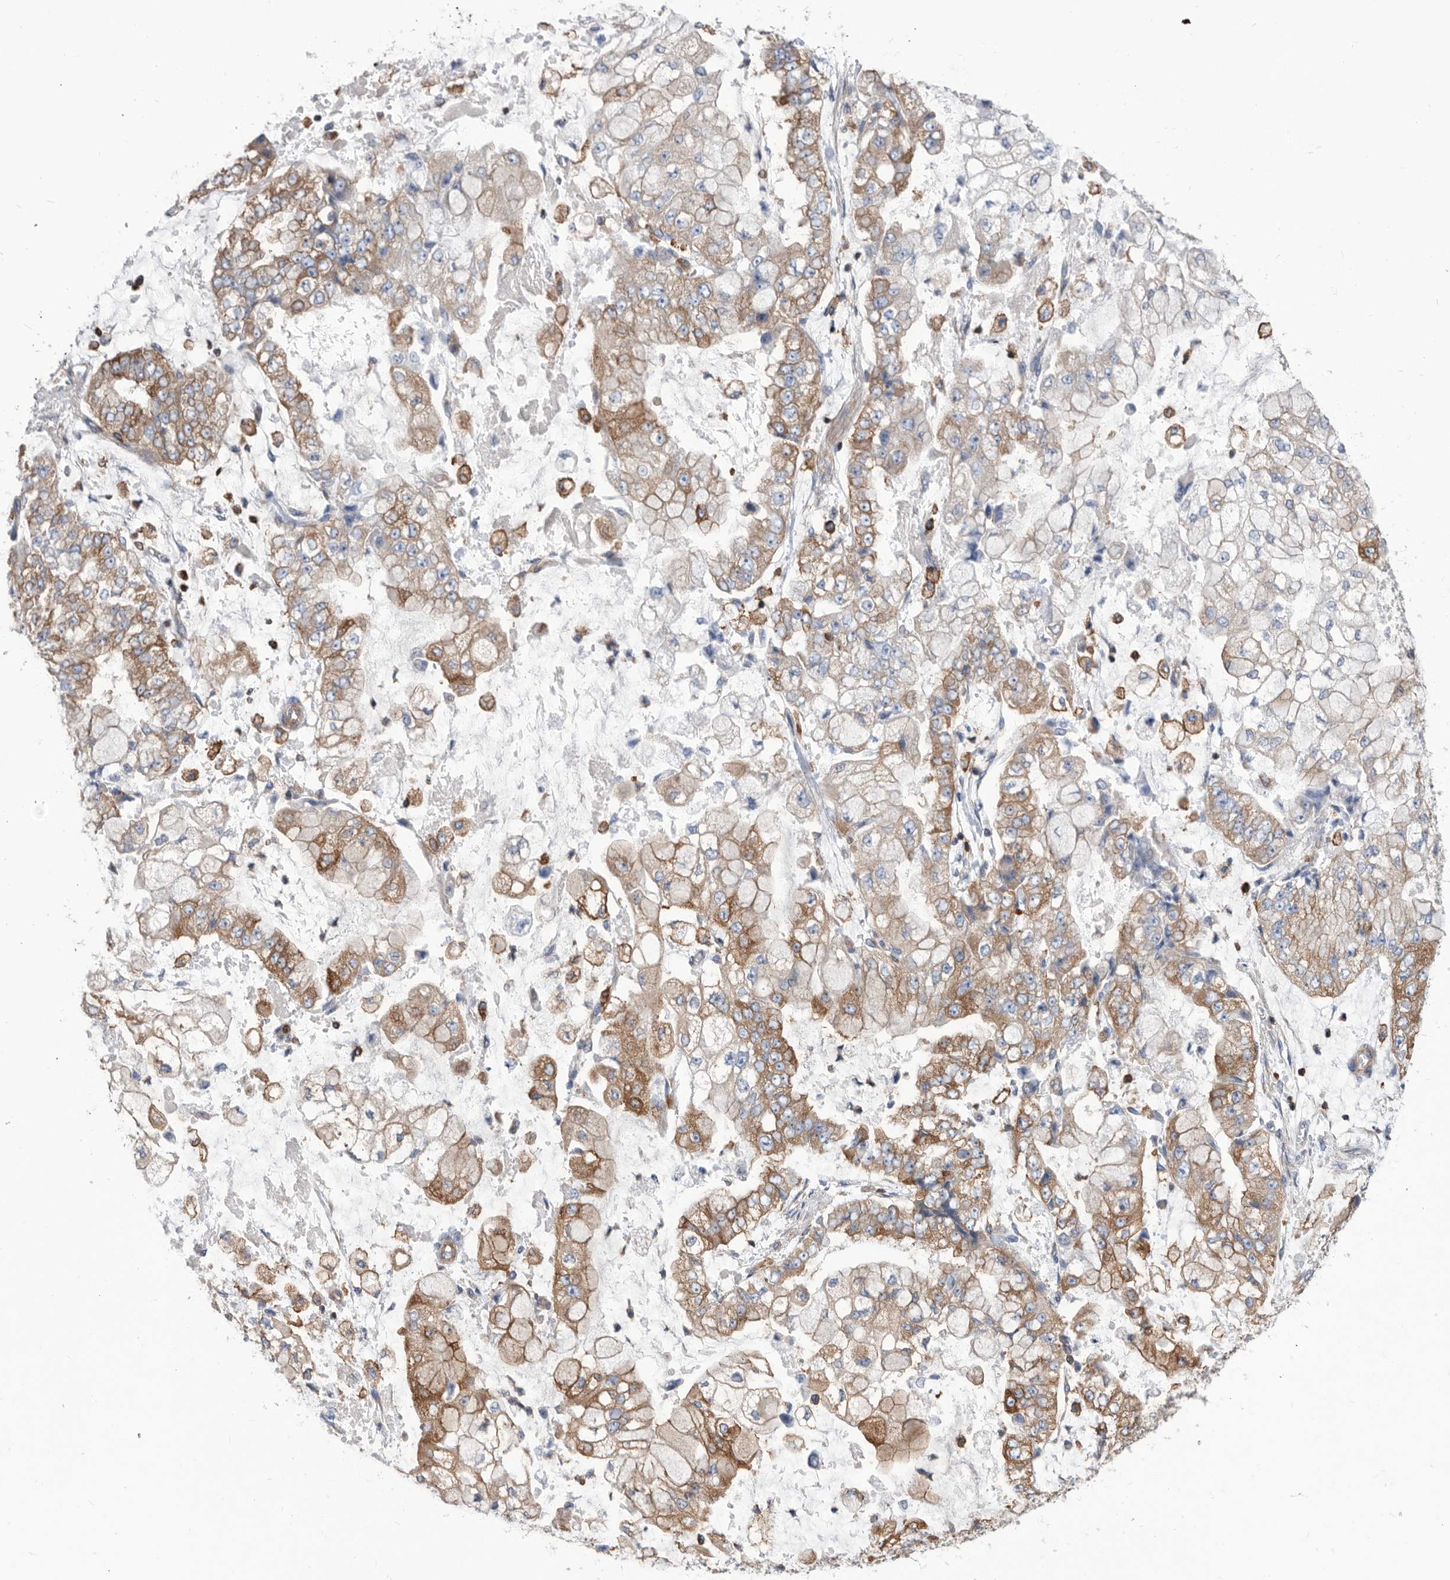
{"staining": {"intensity": "moderate", "quantity": "25%-75%", "location": "cytoplasmic/membranous"}, "tissue": "stomach cancer", "cell_type": "Tumor cells", "image_type": "cancer", "snomed": [{"axis": "morphology", "description": "Adenocarcinoma, NOS"}, {"axis": "topography", "description": "Stomach"}], "caption": "Adenocarcinoma (stomach) was stained to show a protein in brown. There is medium levels of moderate cytoplasmic/membranous positivity in approximately 25%-75% of tumor cells. Immunohistochemistry stains the protein in brown and the nuclei are stained blue.", "gene": "SMG7", "patient": {"sex": "male", "age": 76}}